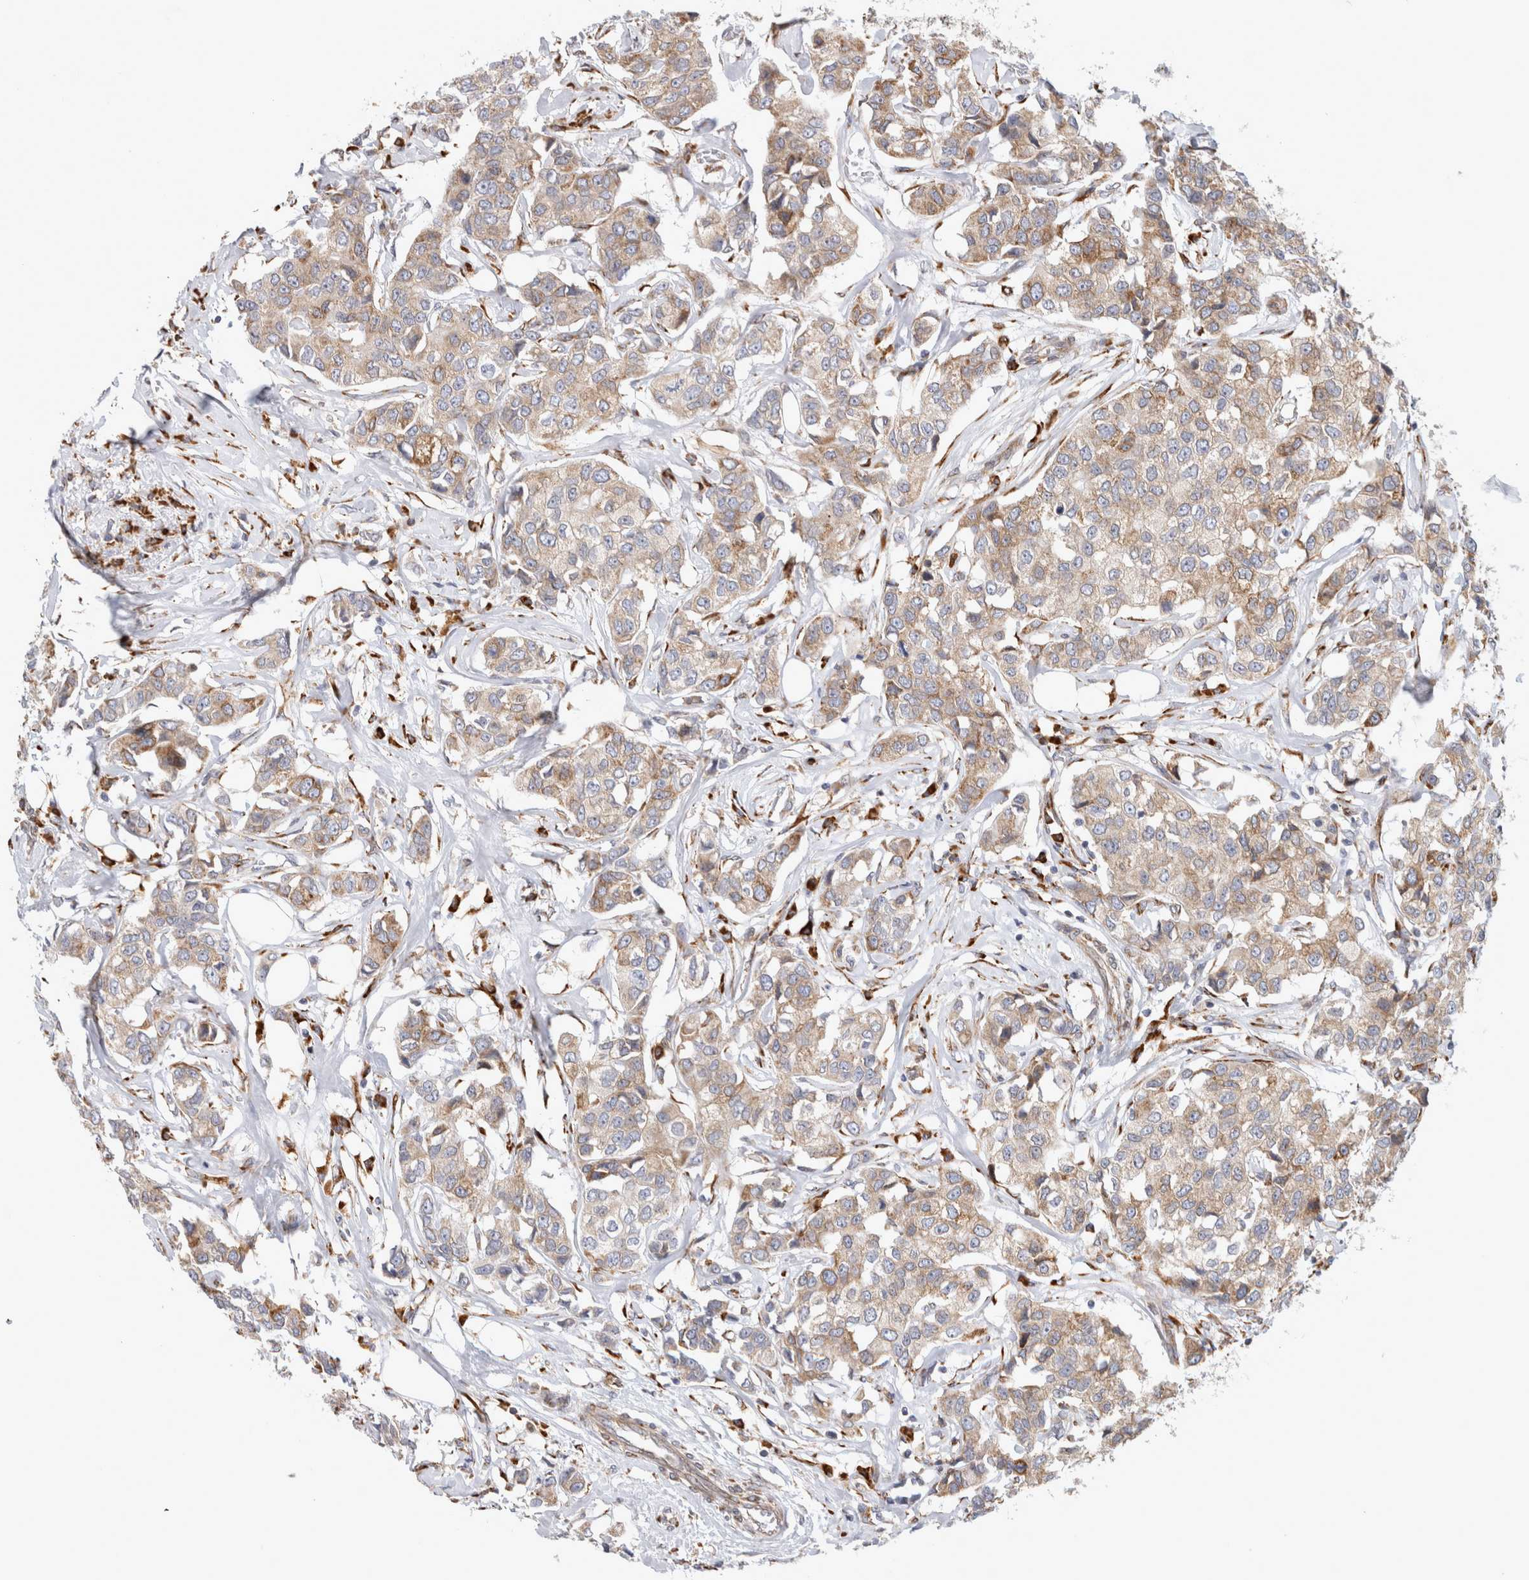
{"staining": {"intensity": "weak", "quantity": ">75%", "location": "cytoplasmic/membranous"}, "tissue": "breast cancer", "cell_type": "Tumor cells", "image_type": "cancer", "snomed": [{"axis": "morphology", "description": "Duct carcinoma"}, {"axis": "topography", "description": "Breast"}], "caption": "This histopathology image exhibits IHC staining of breast infiltrating ductal carcinoma, with low weak cytoplasmic/membranous expression in approximately >75% of tumor cells.", "gene": "RPN2", "patient": {"sex": "female", "age": 80}}